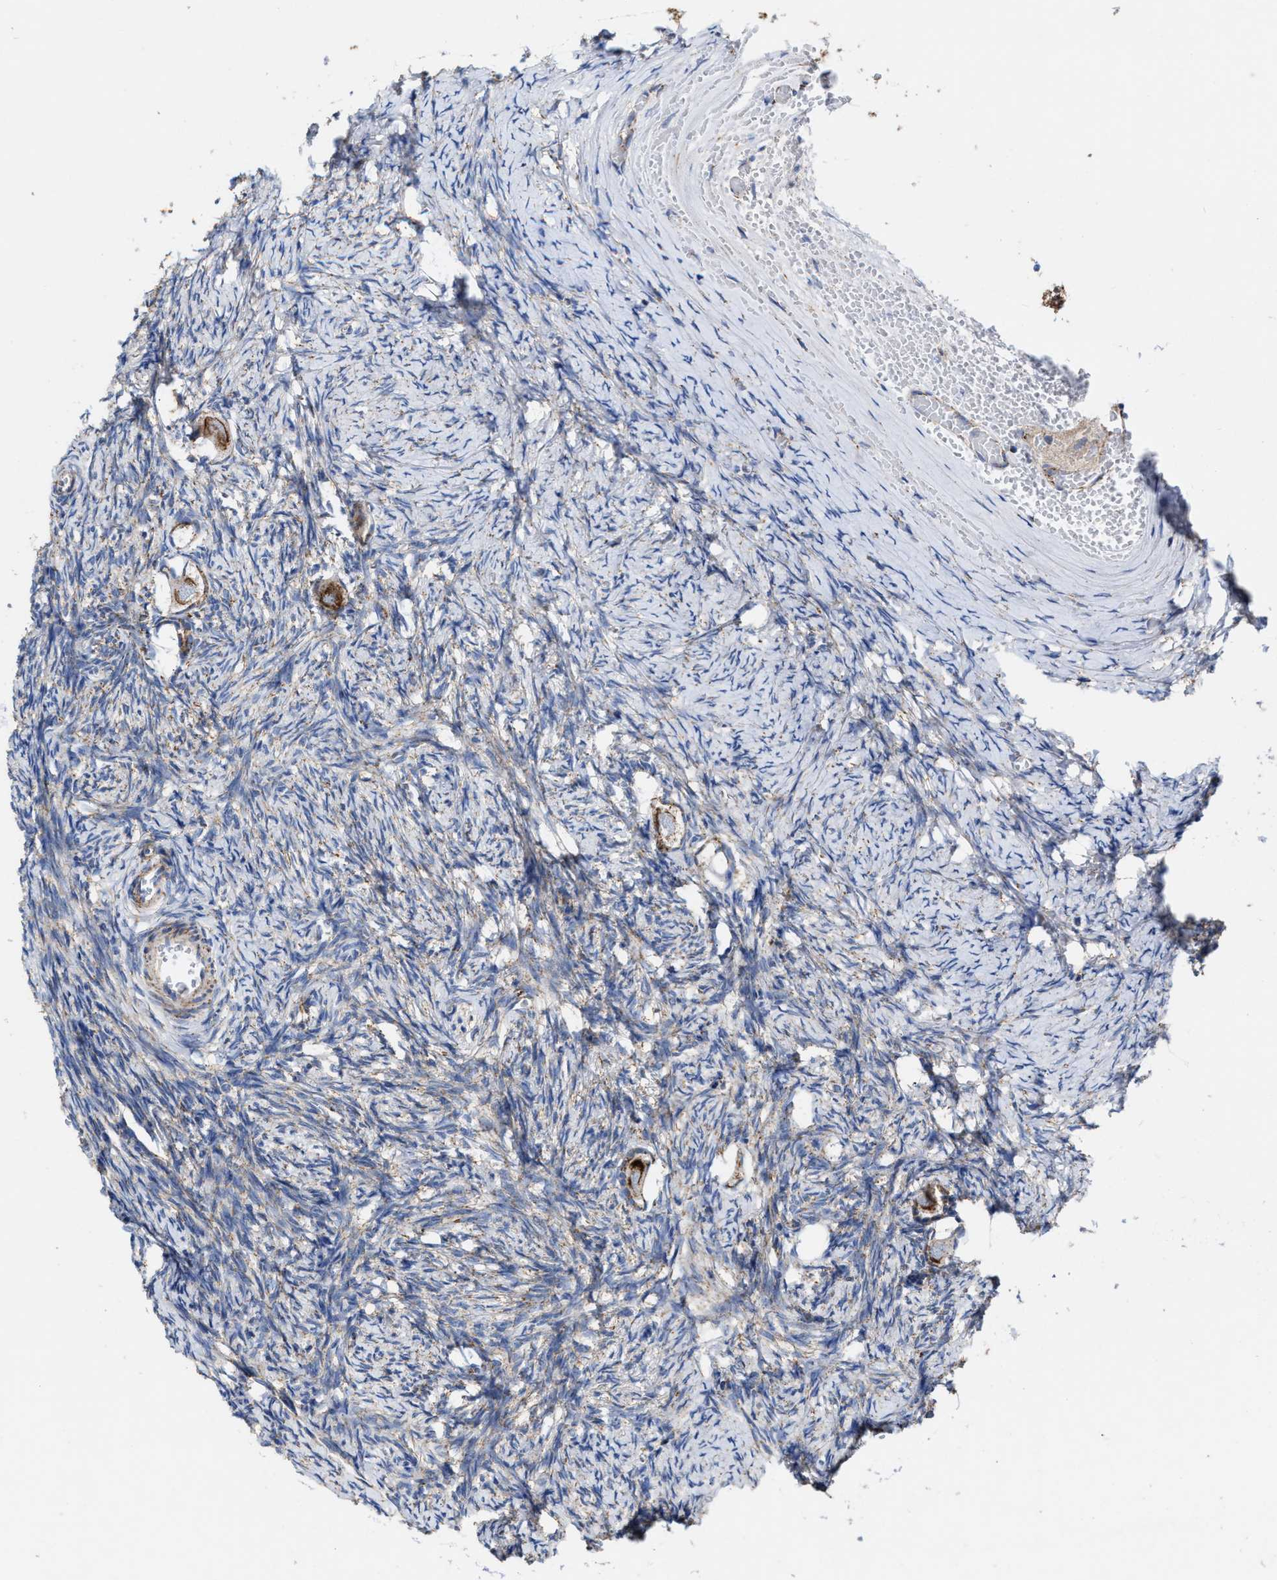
{"staining": {"intensity": "moderate", "quantity": ">75%", "location": "cytoplasmic/membranous"}, "tissue": "ovary", "cell_type": "Follicle cells", "image_type": "normal", "snomed": [{"axis": "morphology", "description": "Normal tissue, NOS"}, {"axis": "topography", "description": "Ovary"}], "caption": "Immunohistochemistry histopathology image of unremarkable human ovary stained for a protein (brown), which reveals medium levels of moderate cytoplasmic/membranous positivity in about >75% of follicle cells.", "gene": "MECR", "patient": {"sex": "female", "age": 27}}